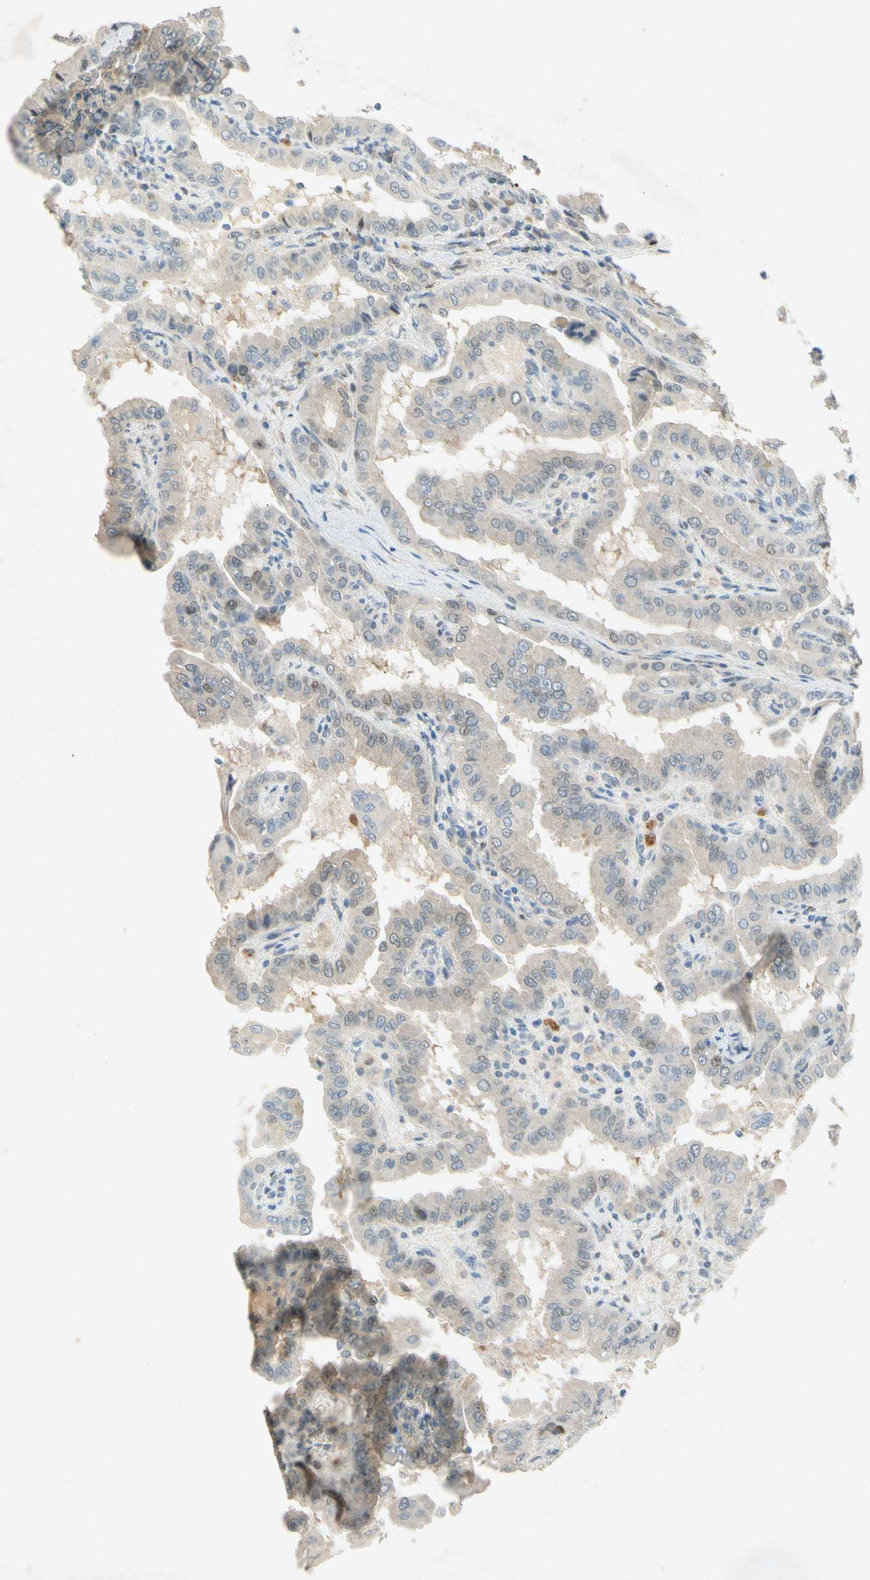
{"staining": {"intensity": "negative", "quantity": "none", "location": "none"}, "tissue": "thyroid cancer", "cell_type": "Tumor cells", "image_type": "cancer", "snomed": [{"axis": "morphology", "description": "Papillary adenocarcinoma, NOS"}, {"axis": "topography", "description": "Thyroid gland"}], "caption": "Immunohistochemical staining of thyroid cancer (papillary adenocarcinoma) reveals no significant staining in tumor cells.", "gene": "HSPA1B", "patient": {"sex": "male", "age": 33}}